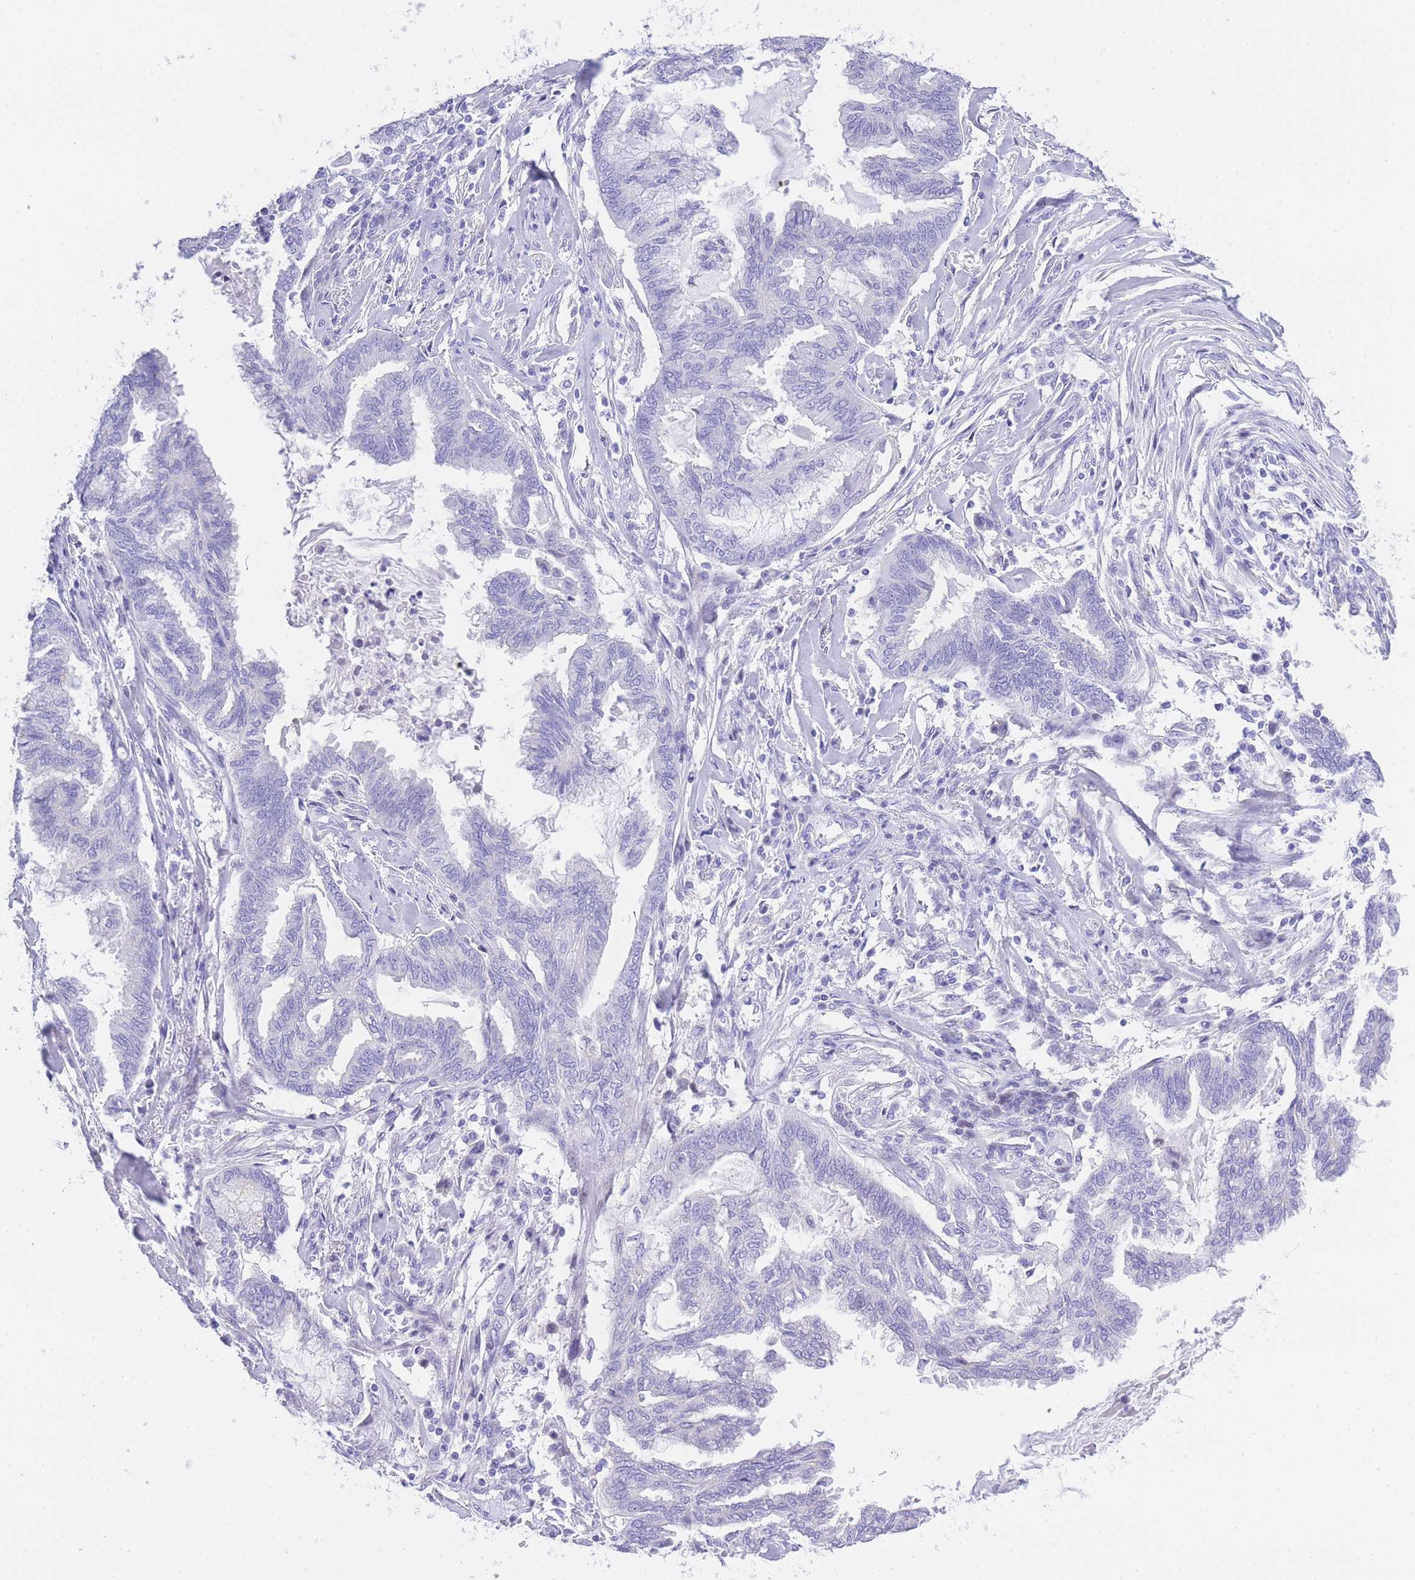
{"staining": {"intensity": "negative", "quantity": "none", "location": "none"}, "tissue": "endometrial cancer", "cell_type": "Tumor cells", "image_type": "cancer", "snomed": [{"axis": "morphology", "description": "Adenocarcinoma, NOS"}, {"axis": "topography", "description": "Endometrium"}], "caption": "DAB immunohistochemical staining of human adenocarcinoma (endometrial) shows no significant staining in tumor cells. Brightfield microscopy of immunohistochemistry (IHC) stained with DAB (3,3'-diaminobenzidine) (brown) and hematoxylin (blue), captured at high magnification.", "gene": "TIFAB", "patient": {"sex": "female", "age": 86}}